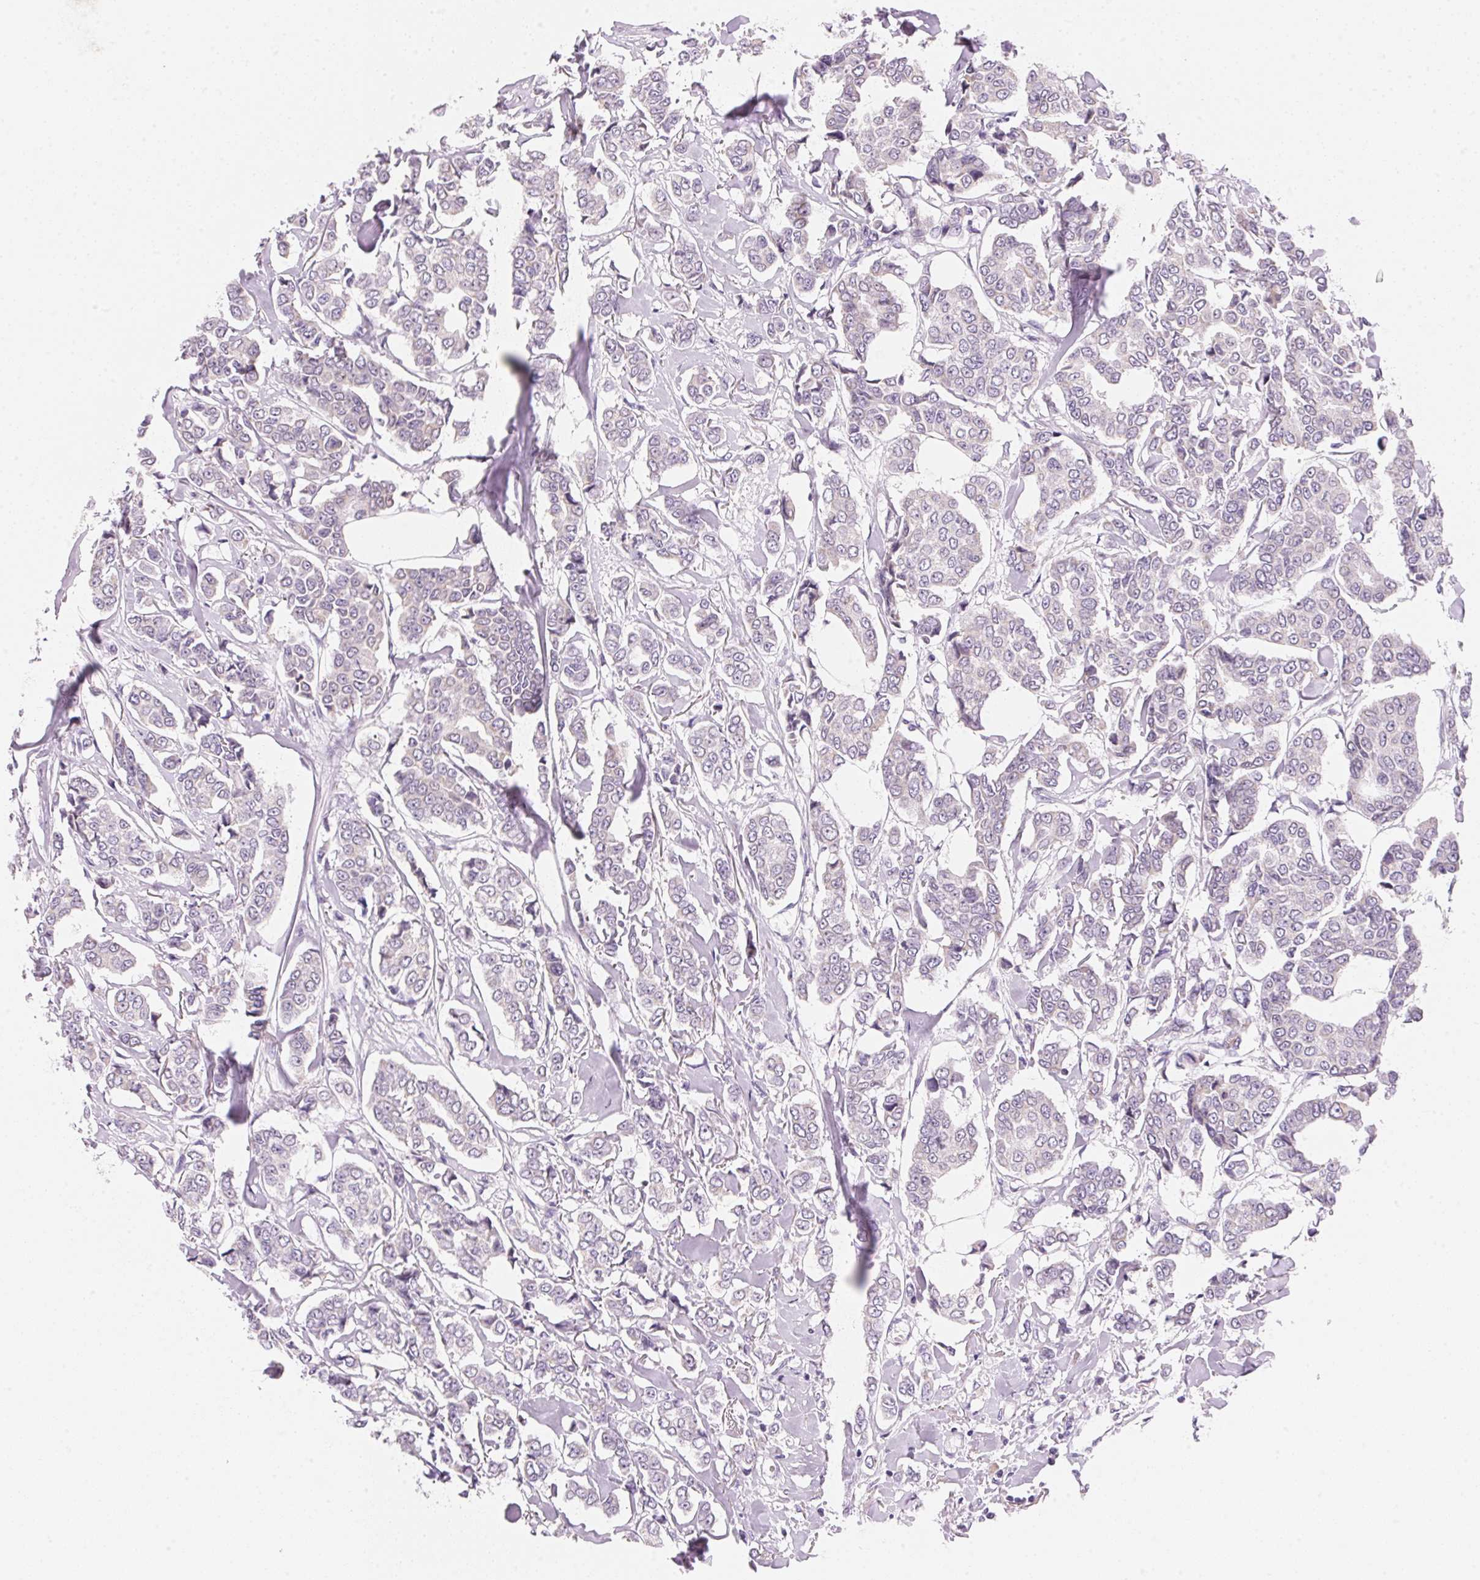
{"staining": {"intensity": "negative", "quantity": "none", "location": "none"}, "tissue": "breast cancer", "cell_type": "Tumor cells", "image_type": "cancer", "snomed": [{"axis": "morphology", "description": "Duct carcinoma"}, {"axis": "topography", "description": "Breast"}], "caption": "DAB immunohistochemical staining of human intraductal carcinoma (breast) shows no significant positivity in tumor cells.", "gene": "CYP11B1", "patient": {"sex": "female", "age": 94}}